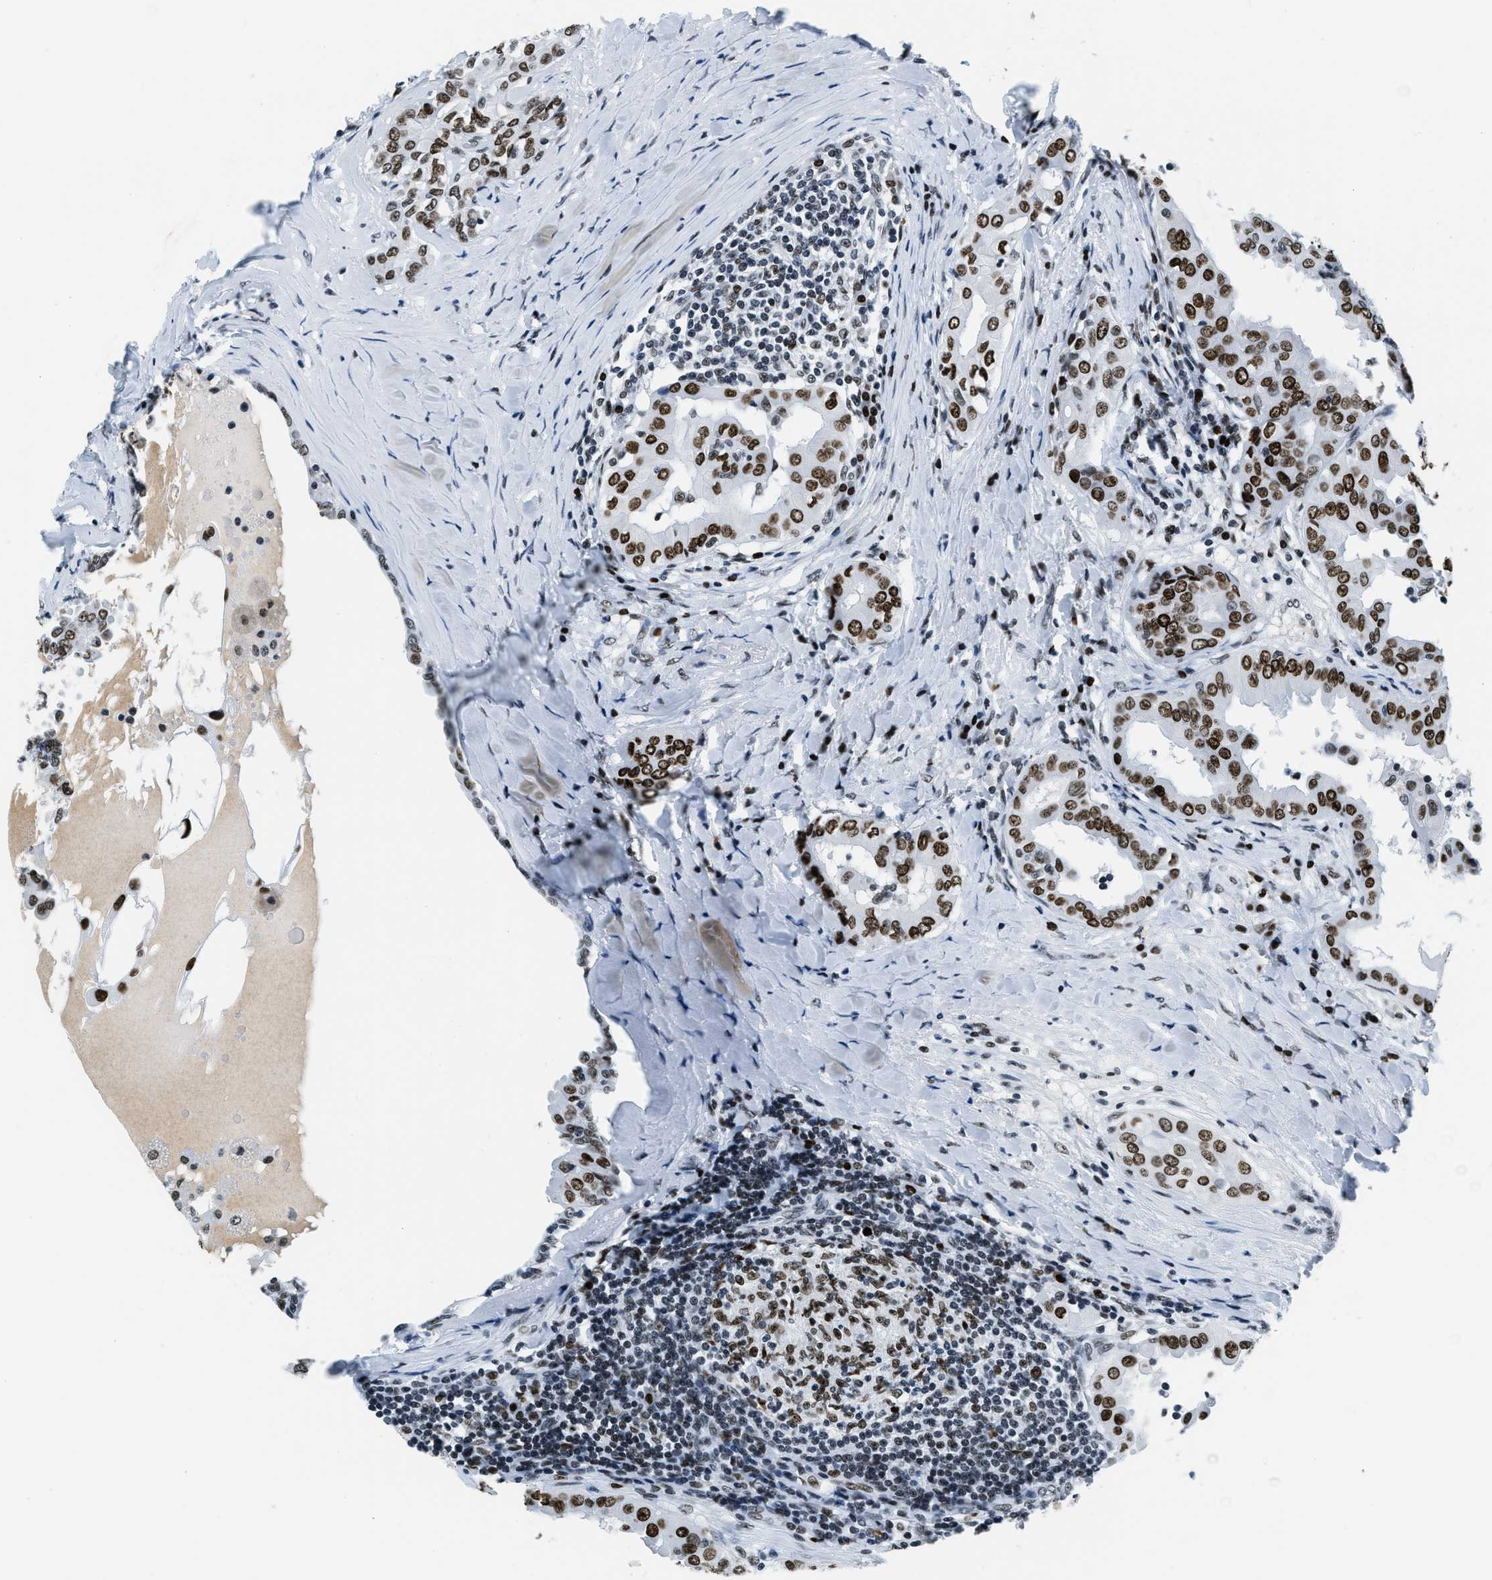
{"staining": {"intensity": "strong", "quantity": ">75%", "location": "nuclear"}, "tissue": "thyroid cancer", "cell_type": "Tumor cells", "image_type": "cancer", "snomed": [{"axis": "morphology", "description": "Papillary adenocarcinoma, NOS"}, {"axis": "topography", "description": "Thyroid gland"}], "caption": "This micrograph reveals thyroid papillary adenocarcinoma stained with immunohistochemistry to label a protein in brown. The nuclear of tumor cells show strong positivity for the protein. Nuclei are counter-stained blue.", "gene": "TOP1", "patient": {"sex": "male", "age": 33}}